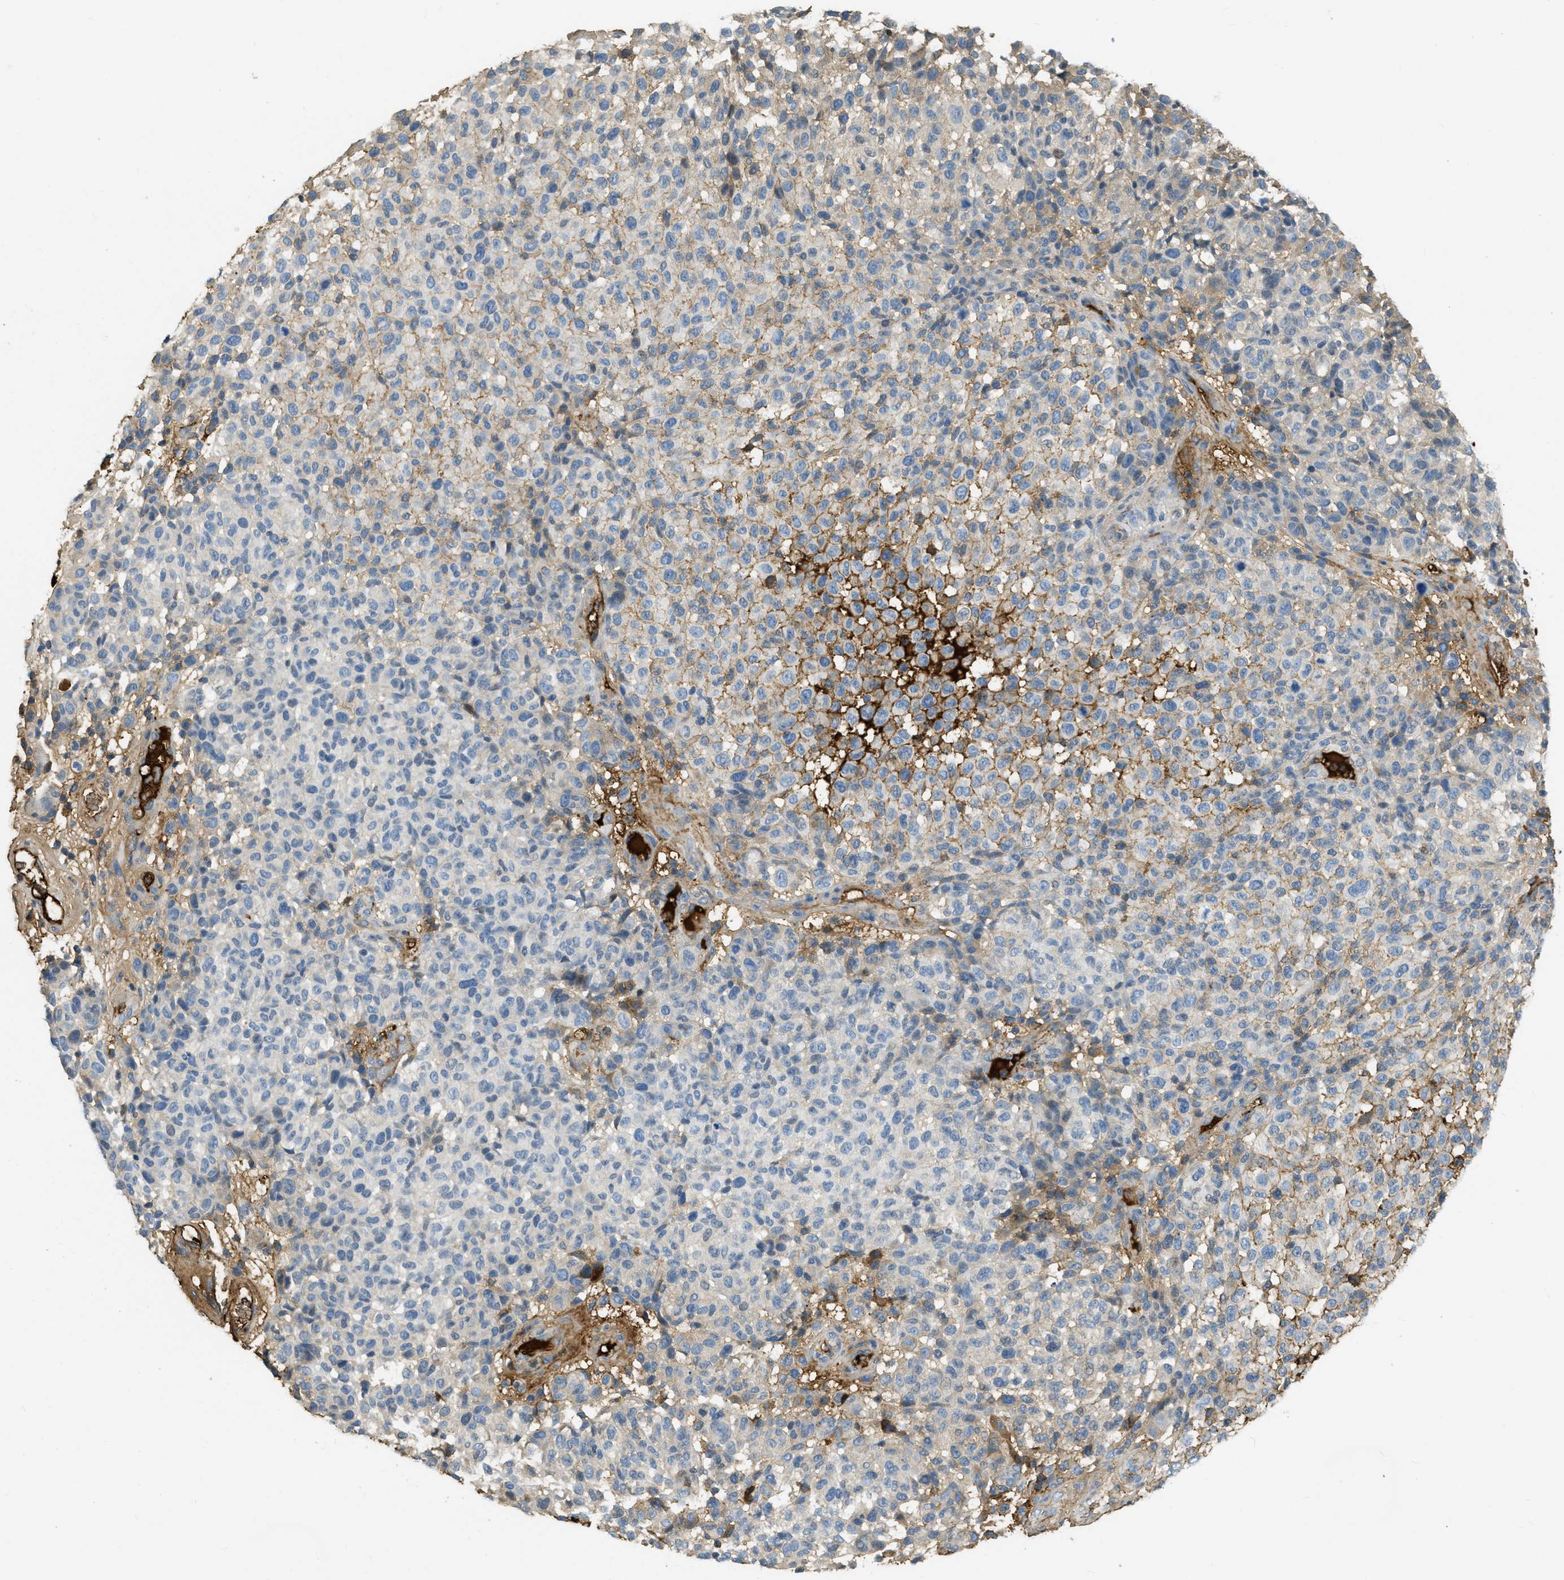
{"staining": {"intensity": "moderate", "quantity": "<25%", "location": "cytoplasmic/membranous"}, "tissue": "melanoma", "cell_type": "Tumor cells", "image_type": "cancer", "snomed": [{"axis": "morphology", "description": "Malignant melanoma, NOS"}, {"axis": "topography", "description": "Skin"}], "caption": "Immunohistochemistry staining of malignant melanoma, which shows low levels of moderate cytoplasmic/membranous staining in about <25% of tumor cells indicating moderate cytoplasmic/membranous protein expression. The staining was performed using DAB (3,3'-diaminobenzidine) (brown) for protein detection and nuclei were counterstained in hematoxylin (blue).", "gene": "PRTN3", "patient": {"sex": "male", "age": 59}}